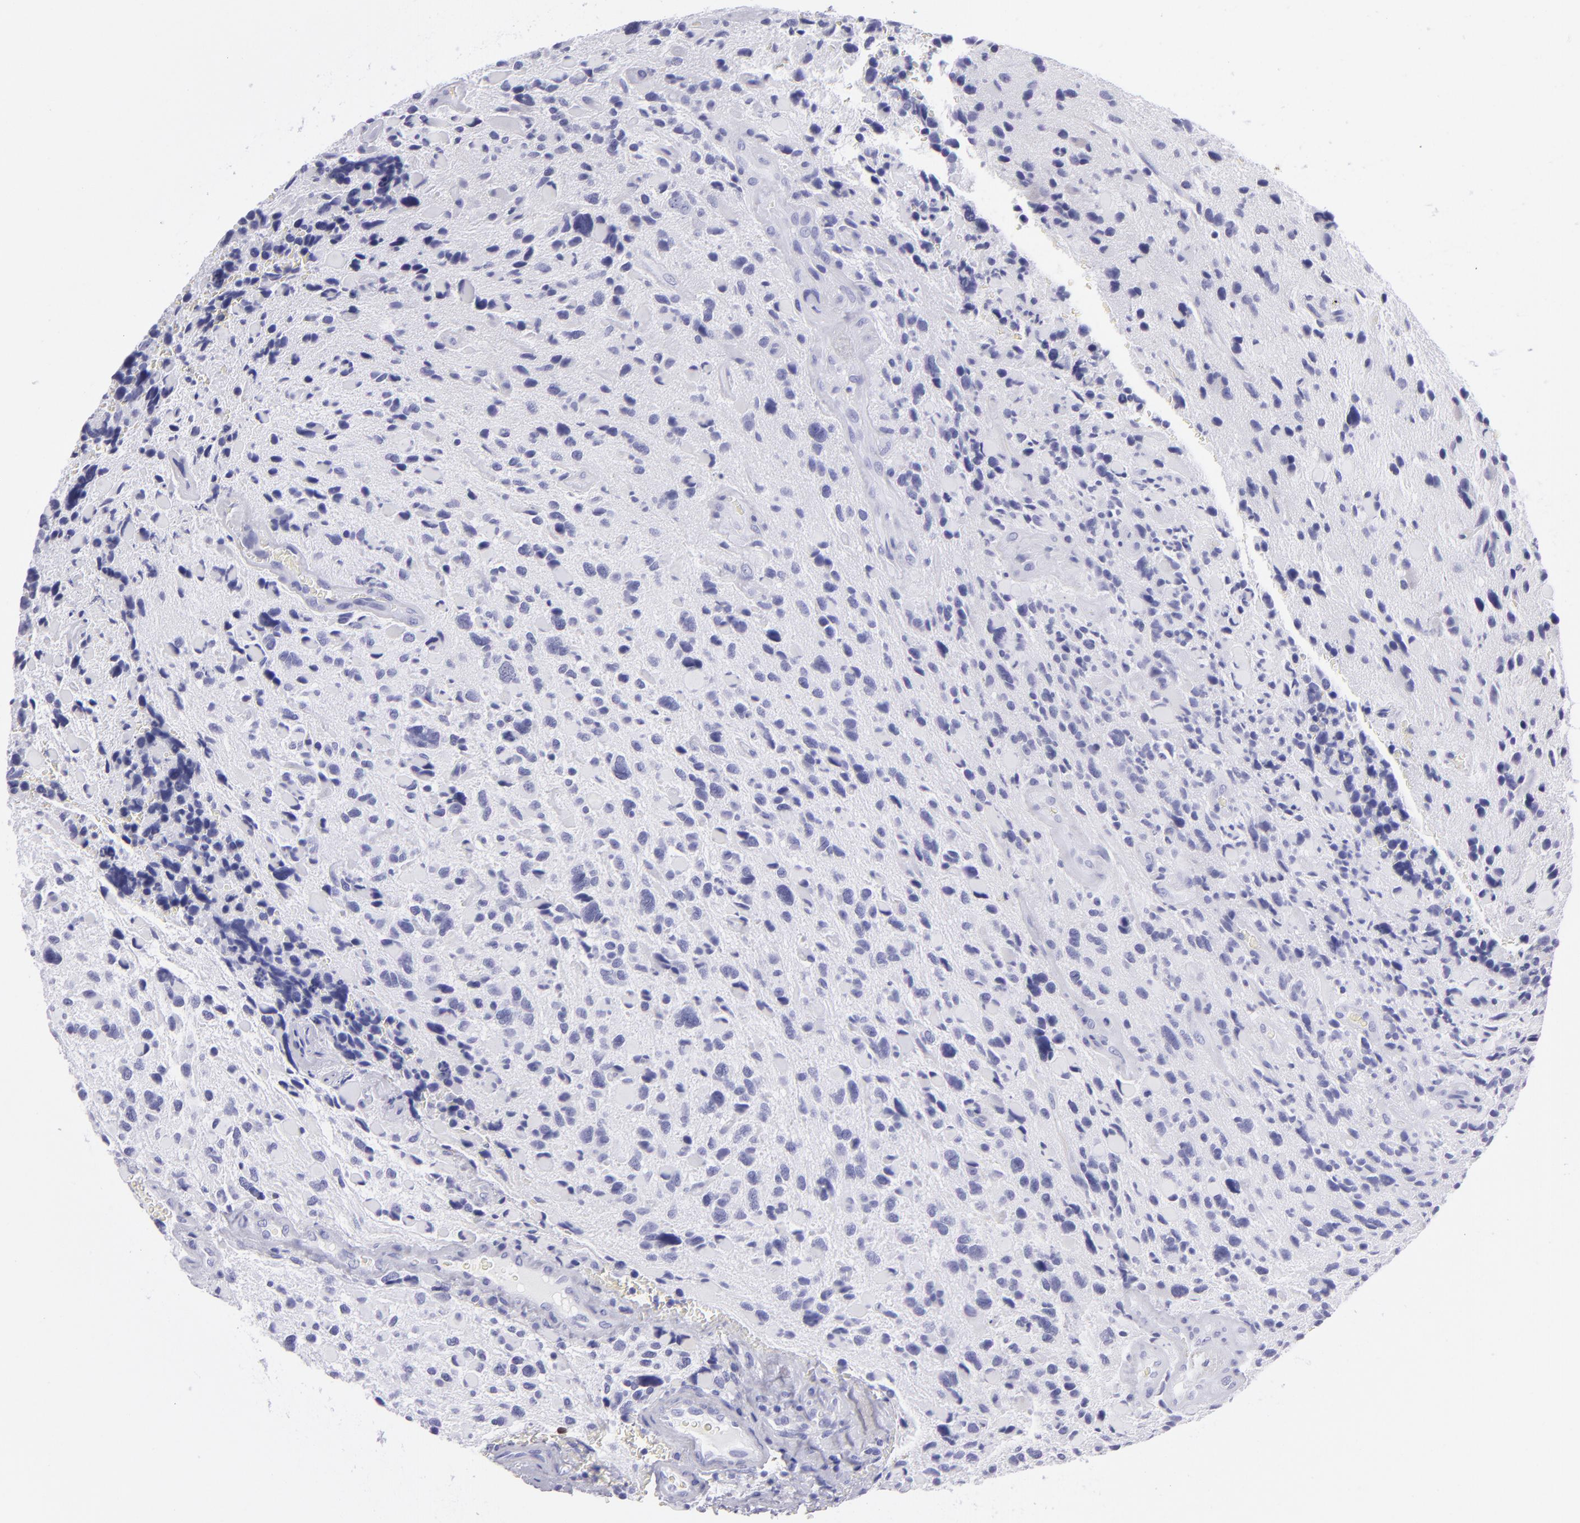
{"staining": {"intensity": "negative", "quantity": "none", "location": "none"}, "tissue": "glioma", "cell_type": "Tumor cells", "image_type": "cancer", "snomed": [{"axis": "morphology", "description": "Glioma, malignant, High grade"}, {"axis": "topography", "description": "Brain"}], "caption": "A high-resolution image shows immunohistochemistry (IHC) staining of malignant high-grade glioma, which demonstrates no significant expression in tumor cells.", "gene": "PVALB", "patient": {"sex": "female", "age": 37}}